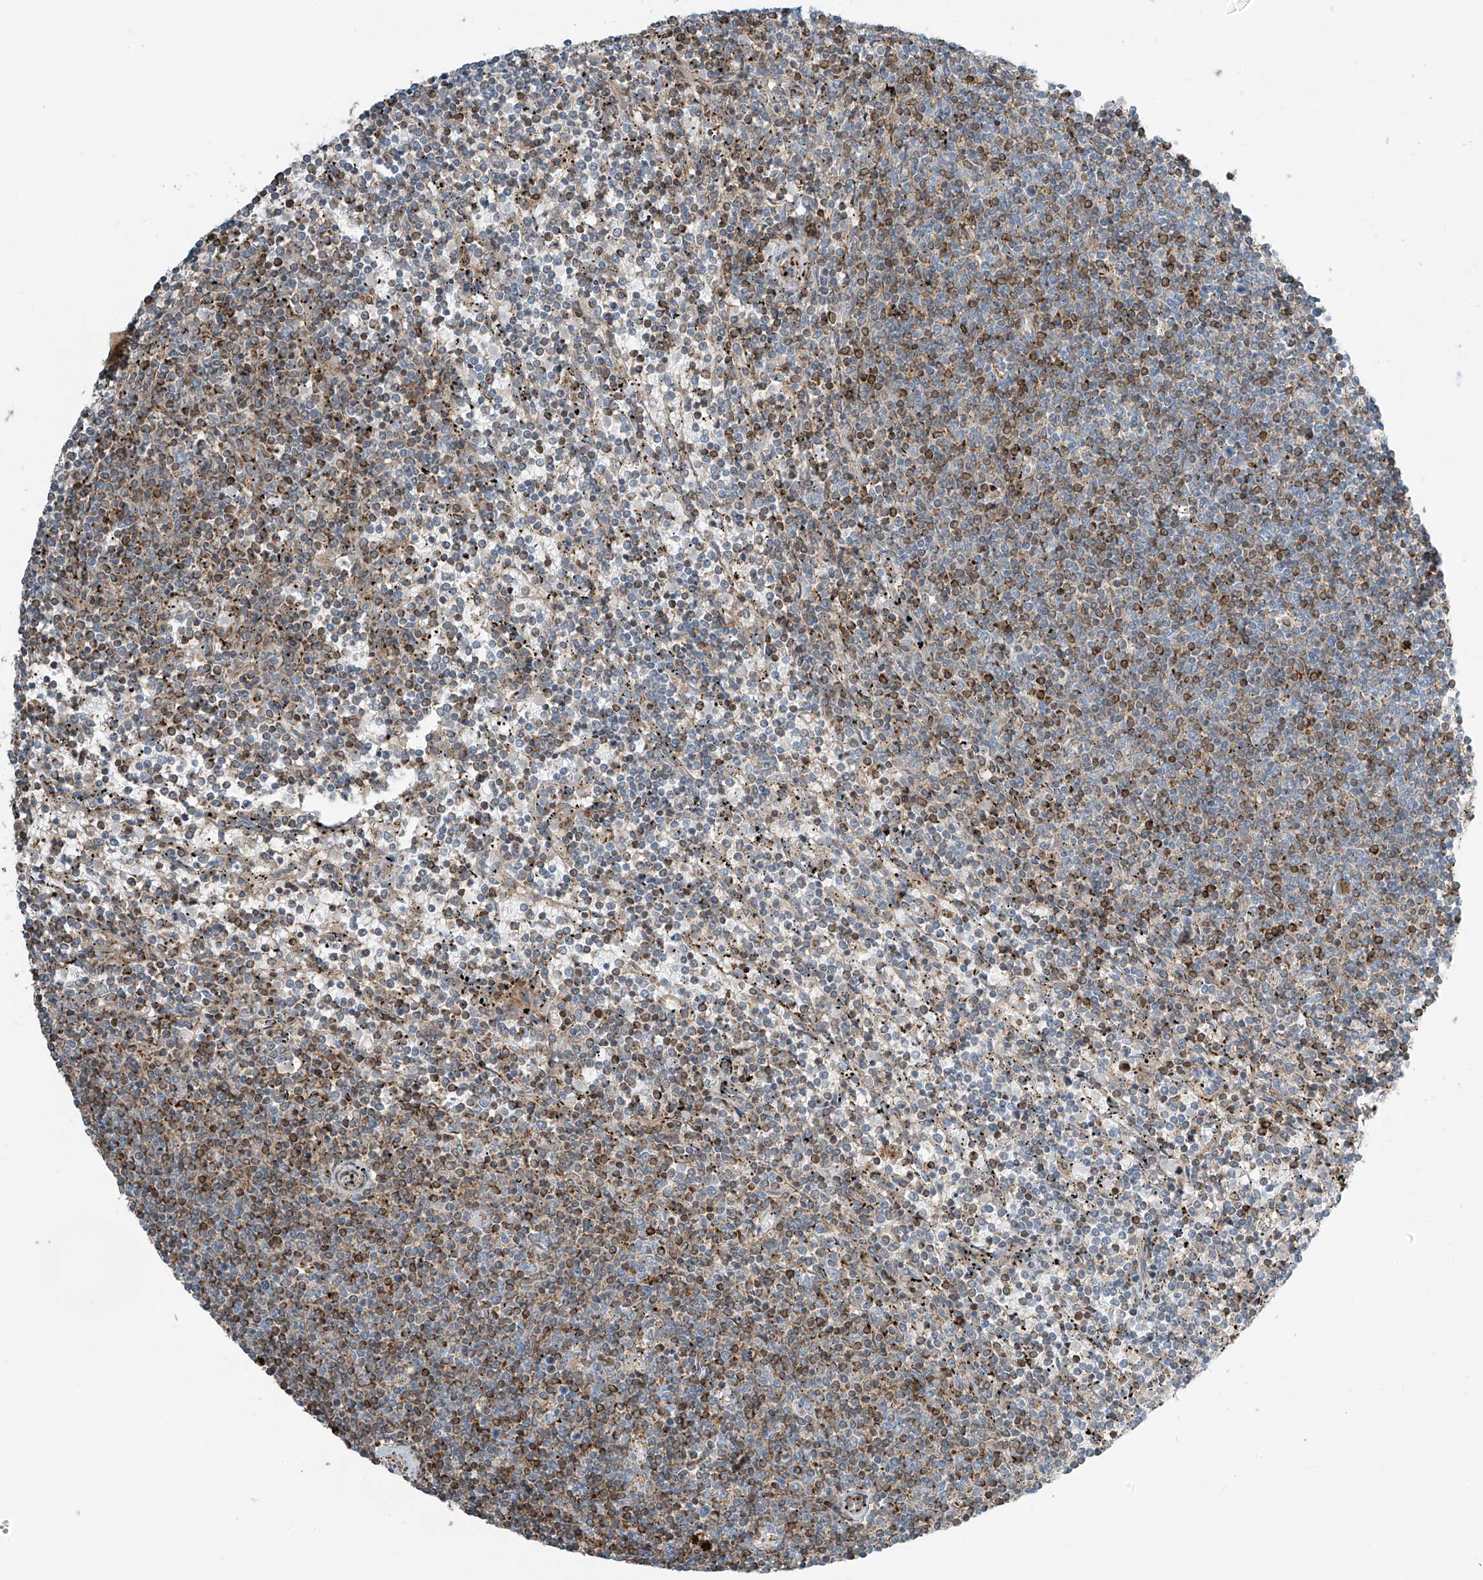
{"staining": {"intensity": "negative", "quantity": "none", "location": "none"}, "tissue": "lymphoma", "cell_type": "Tumor cells", "image_type": "cancer", "snomed": [{"axis": "morphology", "description": "Malignant lymphoma, non-Hodgkin's type, Low grade"}, {"axis": "topography", "description": "Spleen"}], "caption": "Low-grade malignant lymphoma, non-Hodgkin's type was stained to show a protein in brown. There is no significant staining in tumor cells. (Brightfield microscopy of DAB (3,3'-diaminobenzidine) immunohistochemistry (IHC) at high magnification).", "gene": "SLC9A2", "patient": {"sex": "female", "age": 50}}